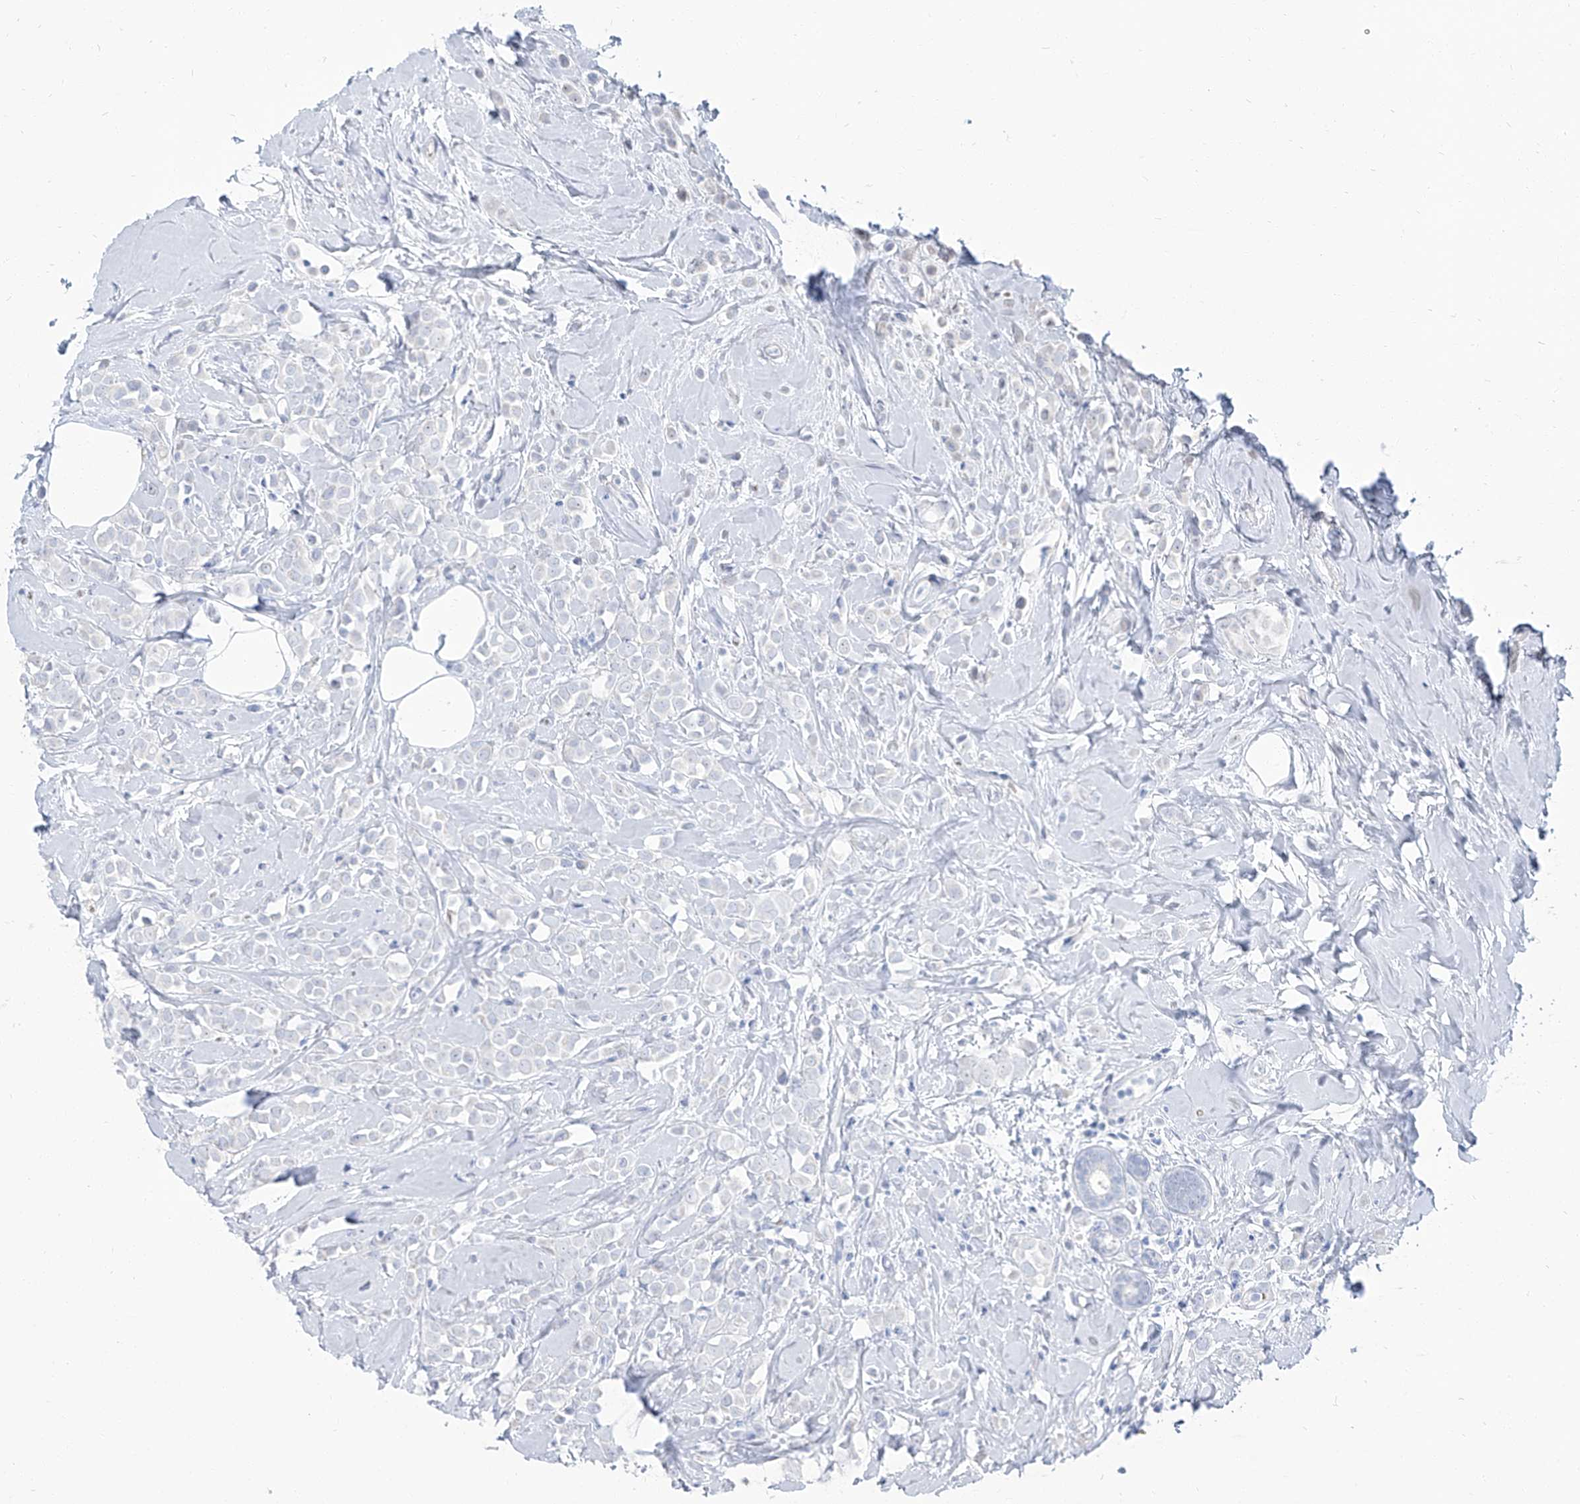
{"staining": {"intensity": "negative", "quantity": "none", "location": "none"}, "tissue": "breast cancer", "cell_type": "Tumor cells", "image_type": "cancer", "snomed": [{"axis": "morphology", "description": "Lobular carcinoma"}, {"axis": "topography", "description": "Breast"}], "caption": "Breast cancer (lobular carcinoma) stained for a protein using IHC shows no expression tumor cells.", "gene": "TXLNB", "patient": {"sex": "female", "age": 47}}